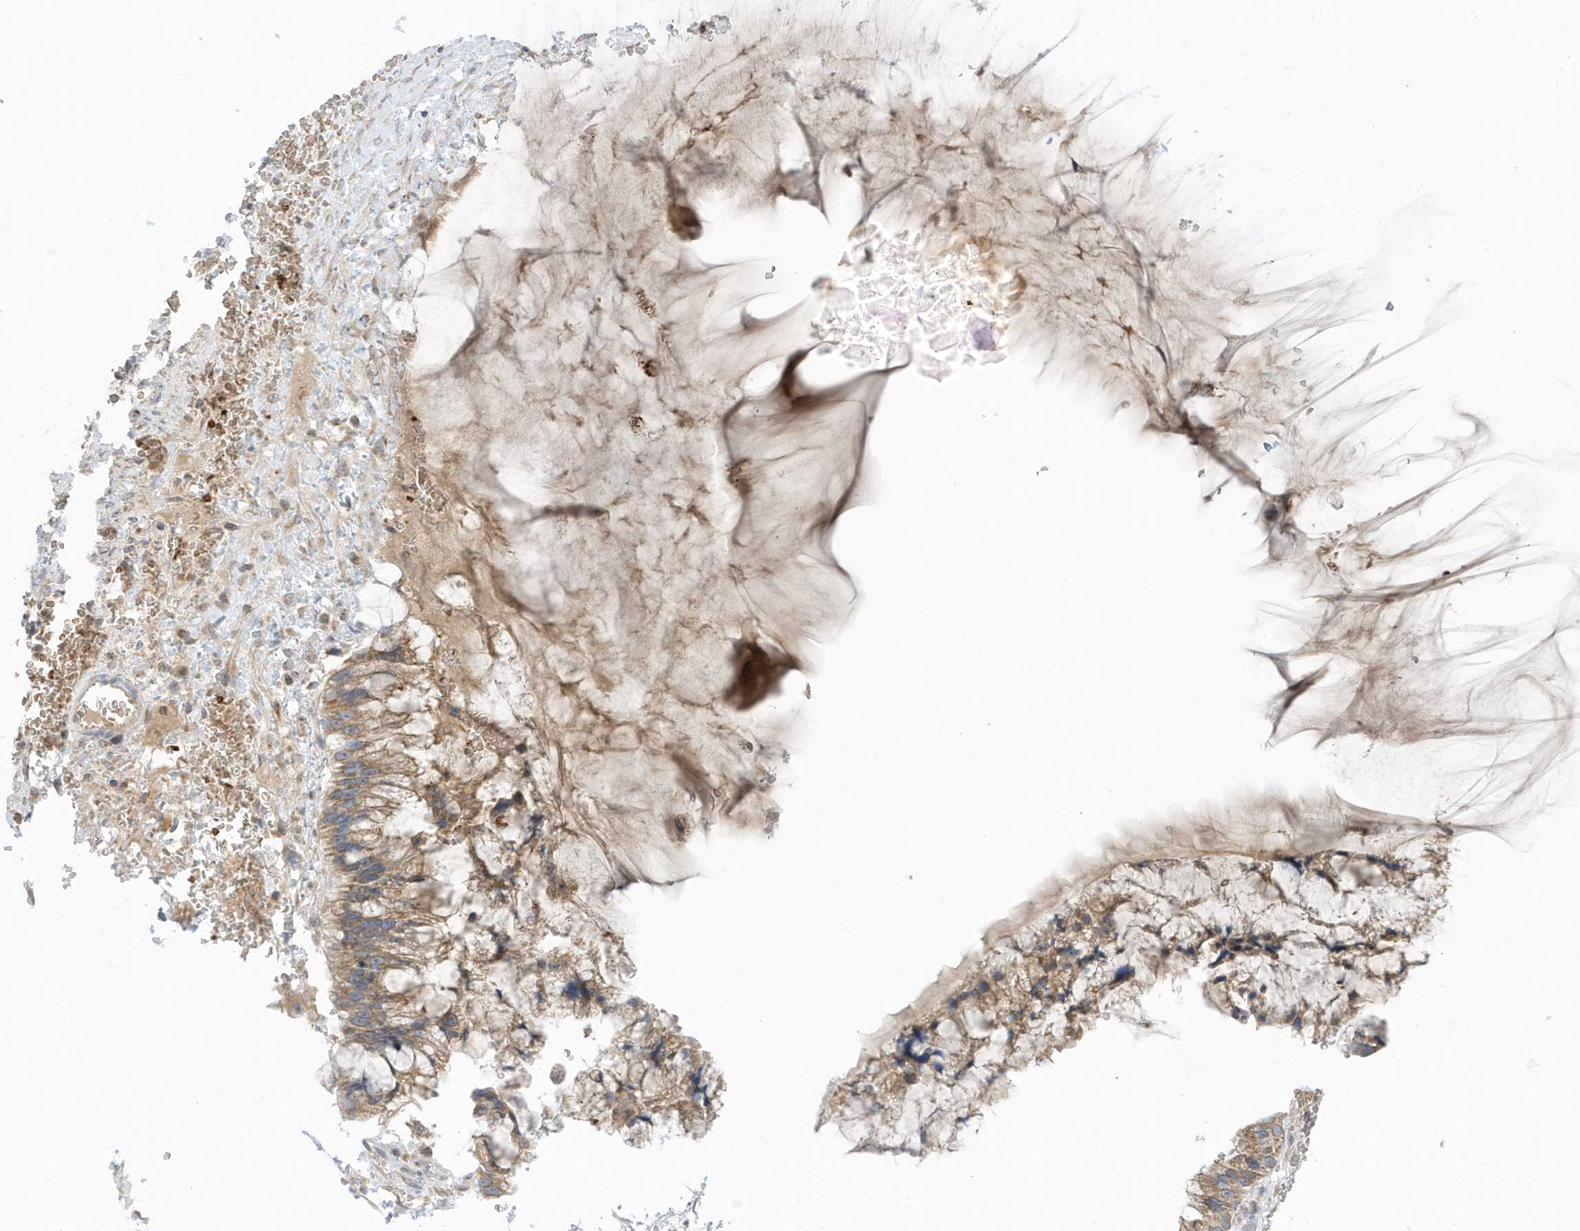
{"staining": {"intensity": "moderate", "quantity": ">75%", "location": "cytoplasmic/membranous"}, "tissue": "ovarian cancer", "cell_type": "Tumor cells", "image_type": "cancer", "snomed": [{"axis": "morphology", "description": "Cystadenocarcinoma, mucinous, NOS"}, {"axis": "topography", "description": "Ovary"}], "caption": "This histopathology image shows immunohistochemistry (IHC) staining of ovarian cancer, with medium moderate cytoplasmic/membranous positivity in about >75% of tumor cells.", "gene": "NPPC", "patient": {"sex": "female", "age": 37}}